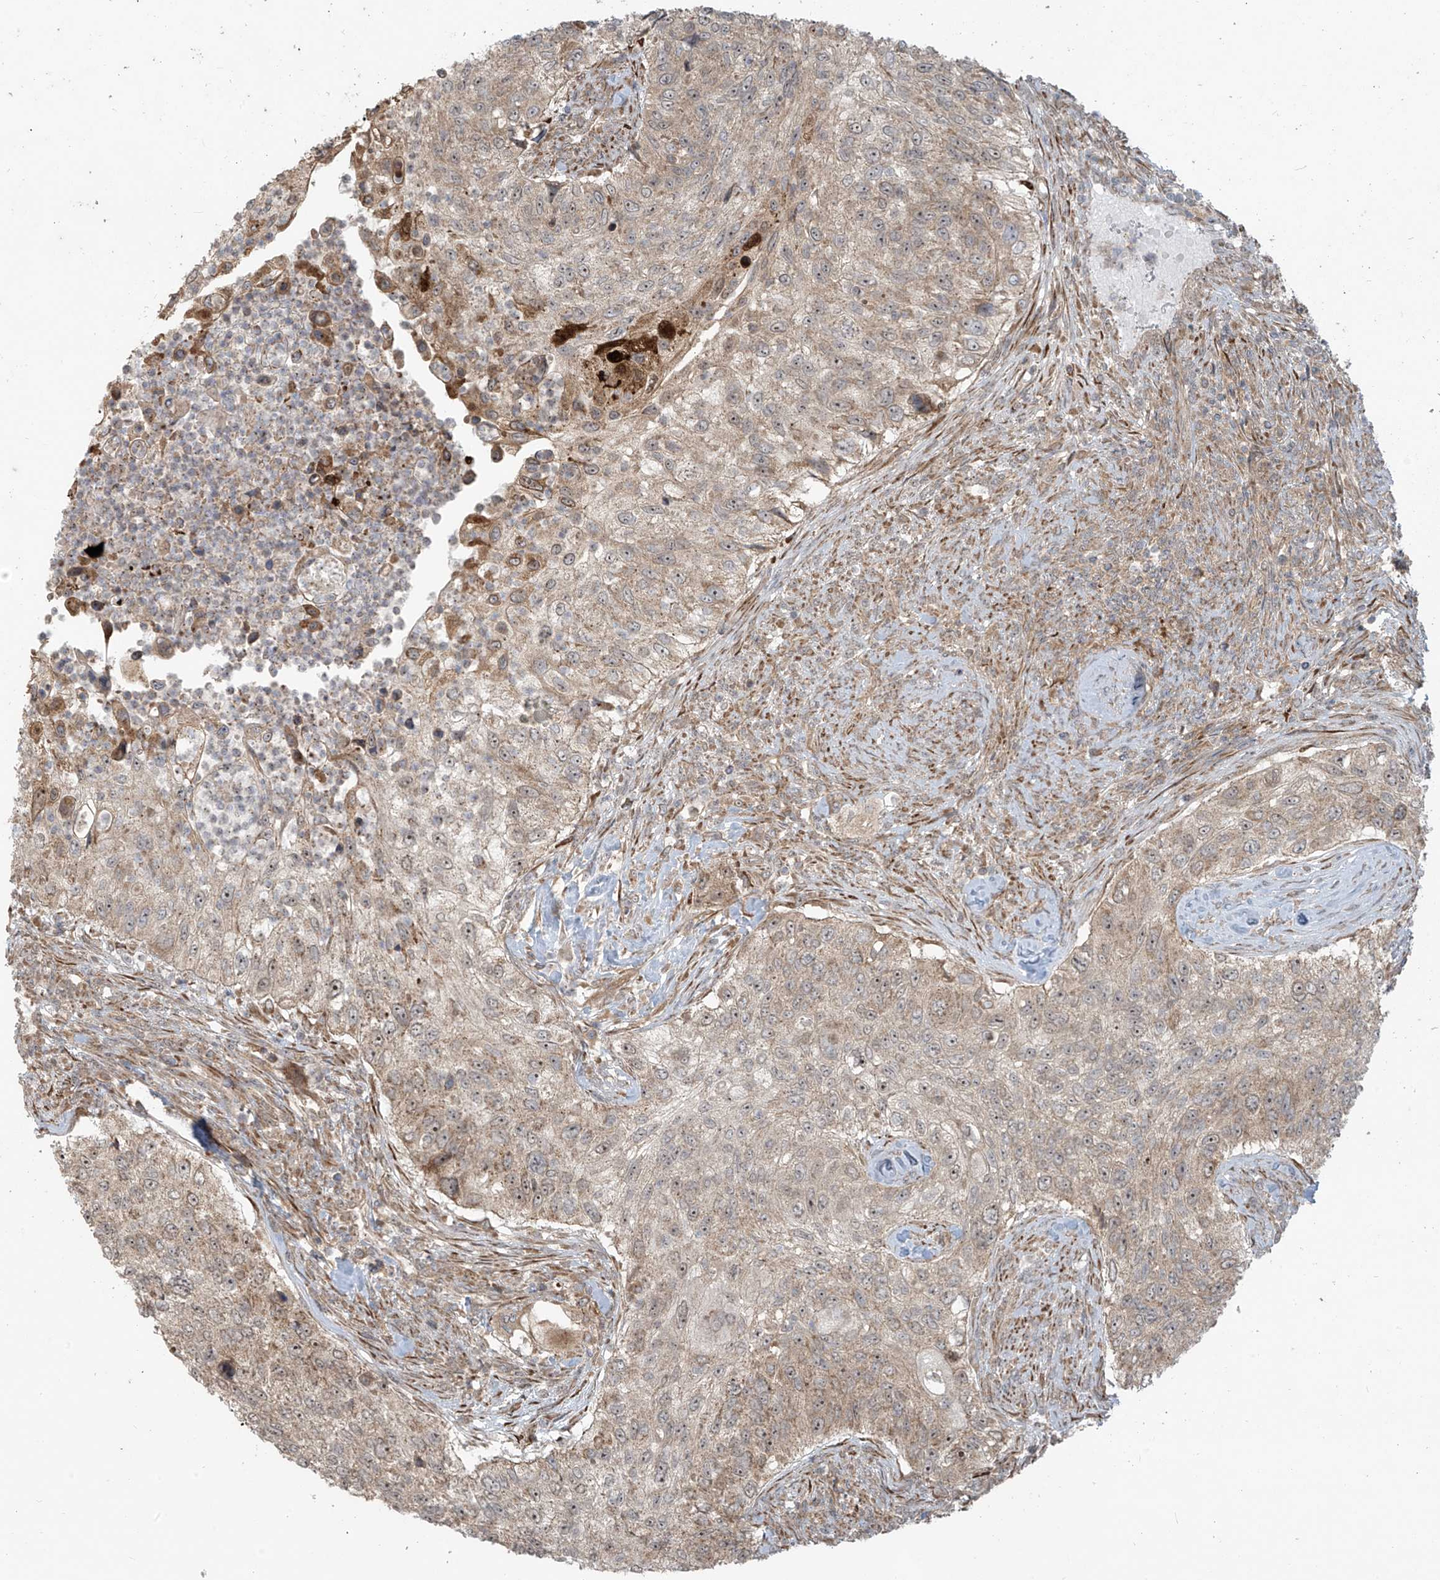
{"staining": {"intensity": "weak", "quantity": ">75%", "location": "cytoplasmic/membranous,nuclear"}, "tissue": "urothelial cancer", "cell_type": "Tumor cells", "image_type": "cancer", "snomed": [{"axis": "morphology", "description": "Urothelial carcinoma, High grade"}, {"axis": "topography", "description": "Urinary bladder"}], "caption": "Protein analysis of high-grade urothelial carcinoma tissue shows weak cytoplasmic/membranous and nuclear staining in about >75% of tumor cells.", "gene": "KATNIP", "patient": {"sex": "female", "age": 60}}